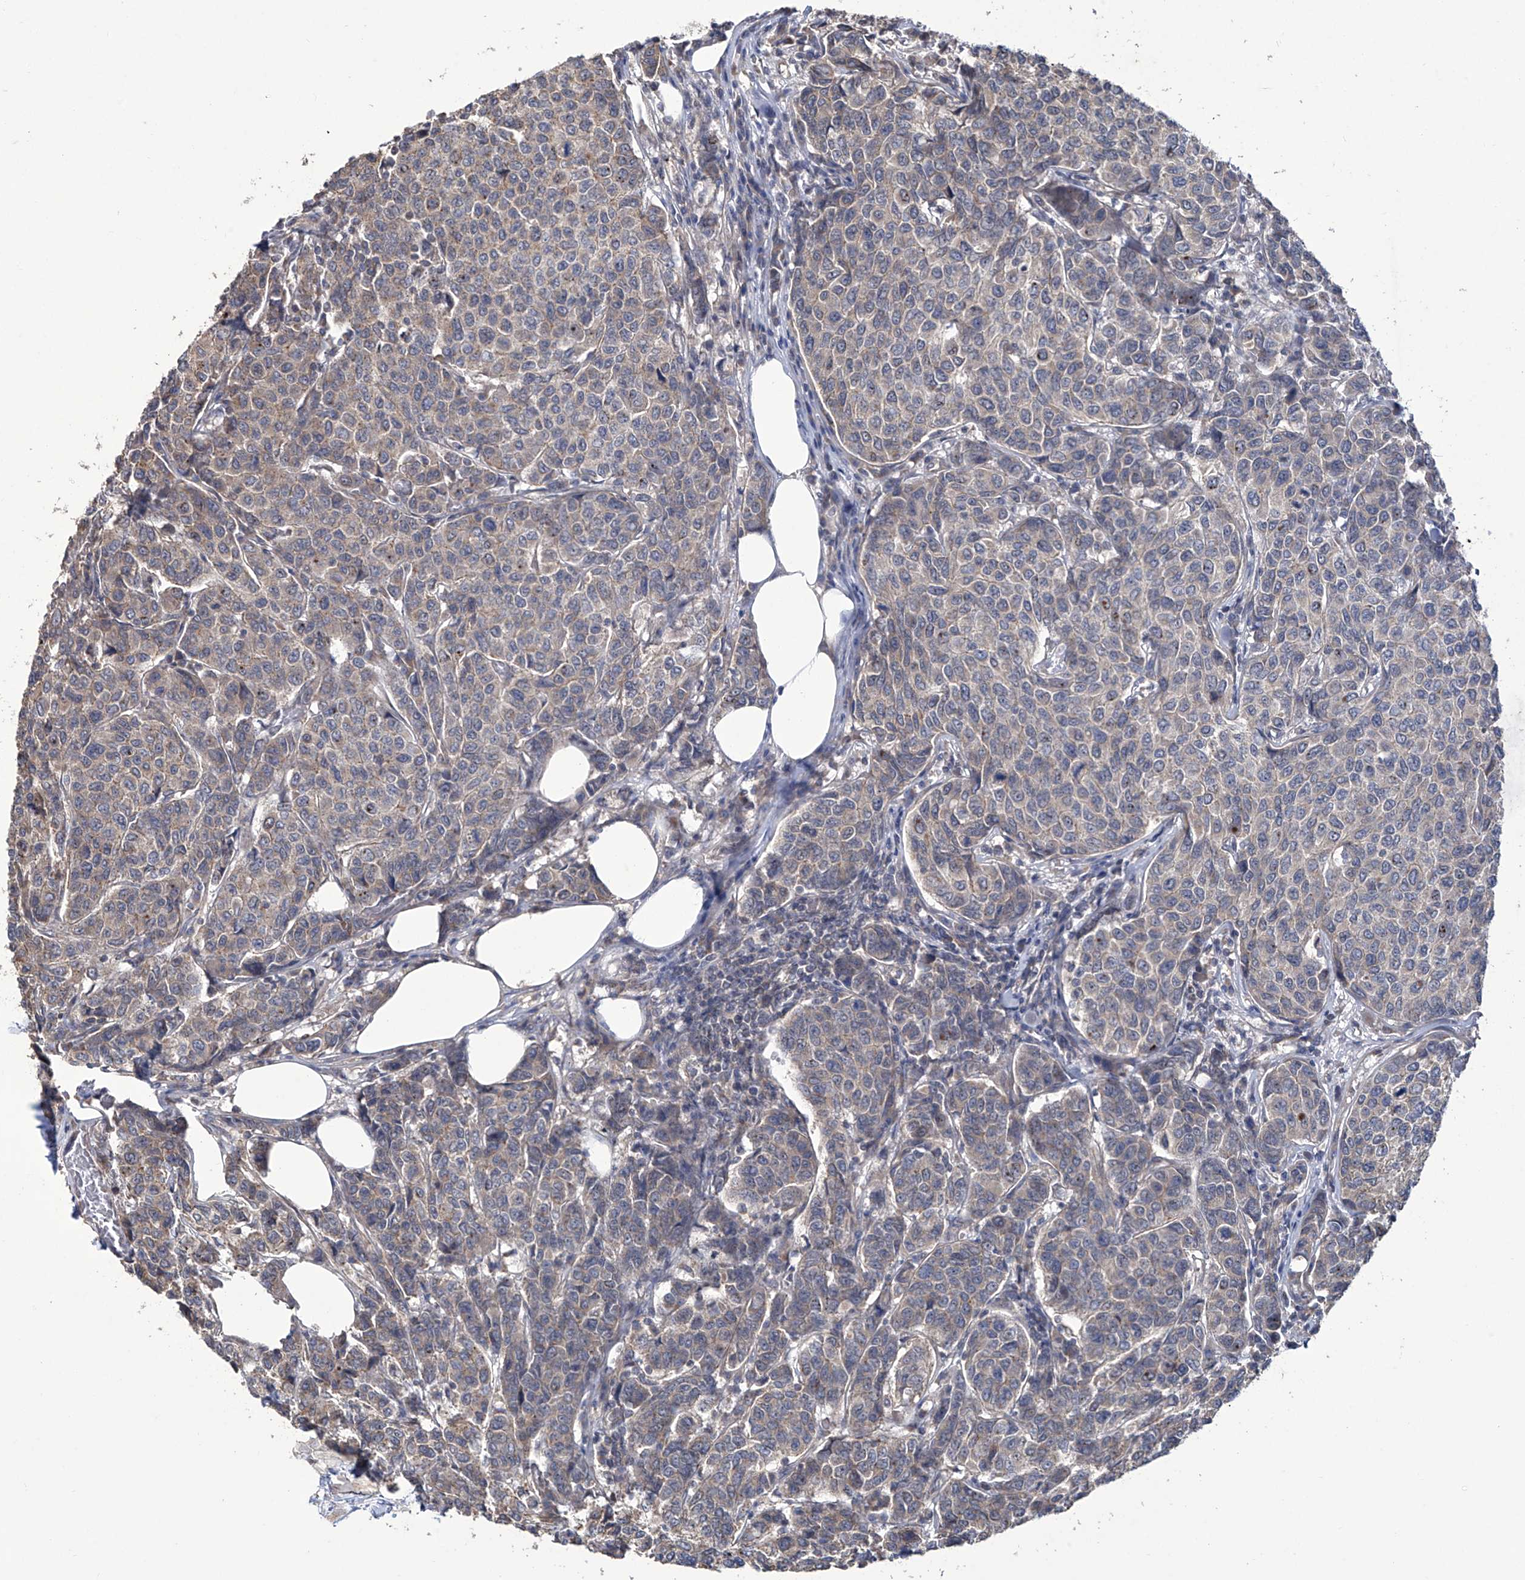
{"staining": {"intensity": "negative", "quantity": "none", "location": "none"}, "tissue": "breast cancer", "cell_type": "Tumor cells", "image_type": "cancer", "snomed": [{"axis": "morphology", "description": "Duct carcinoma"}, {"axis": "topography", "description": "Breast"}], "caption": "Immunohistochemical staining of human breast cancer (invasive ductal carcinoma) demonstrates no significant positivity in tumor cells.", "gene": "TRIM60", "patient": {"sex": "female", "age": 55}}